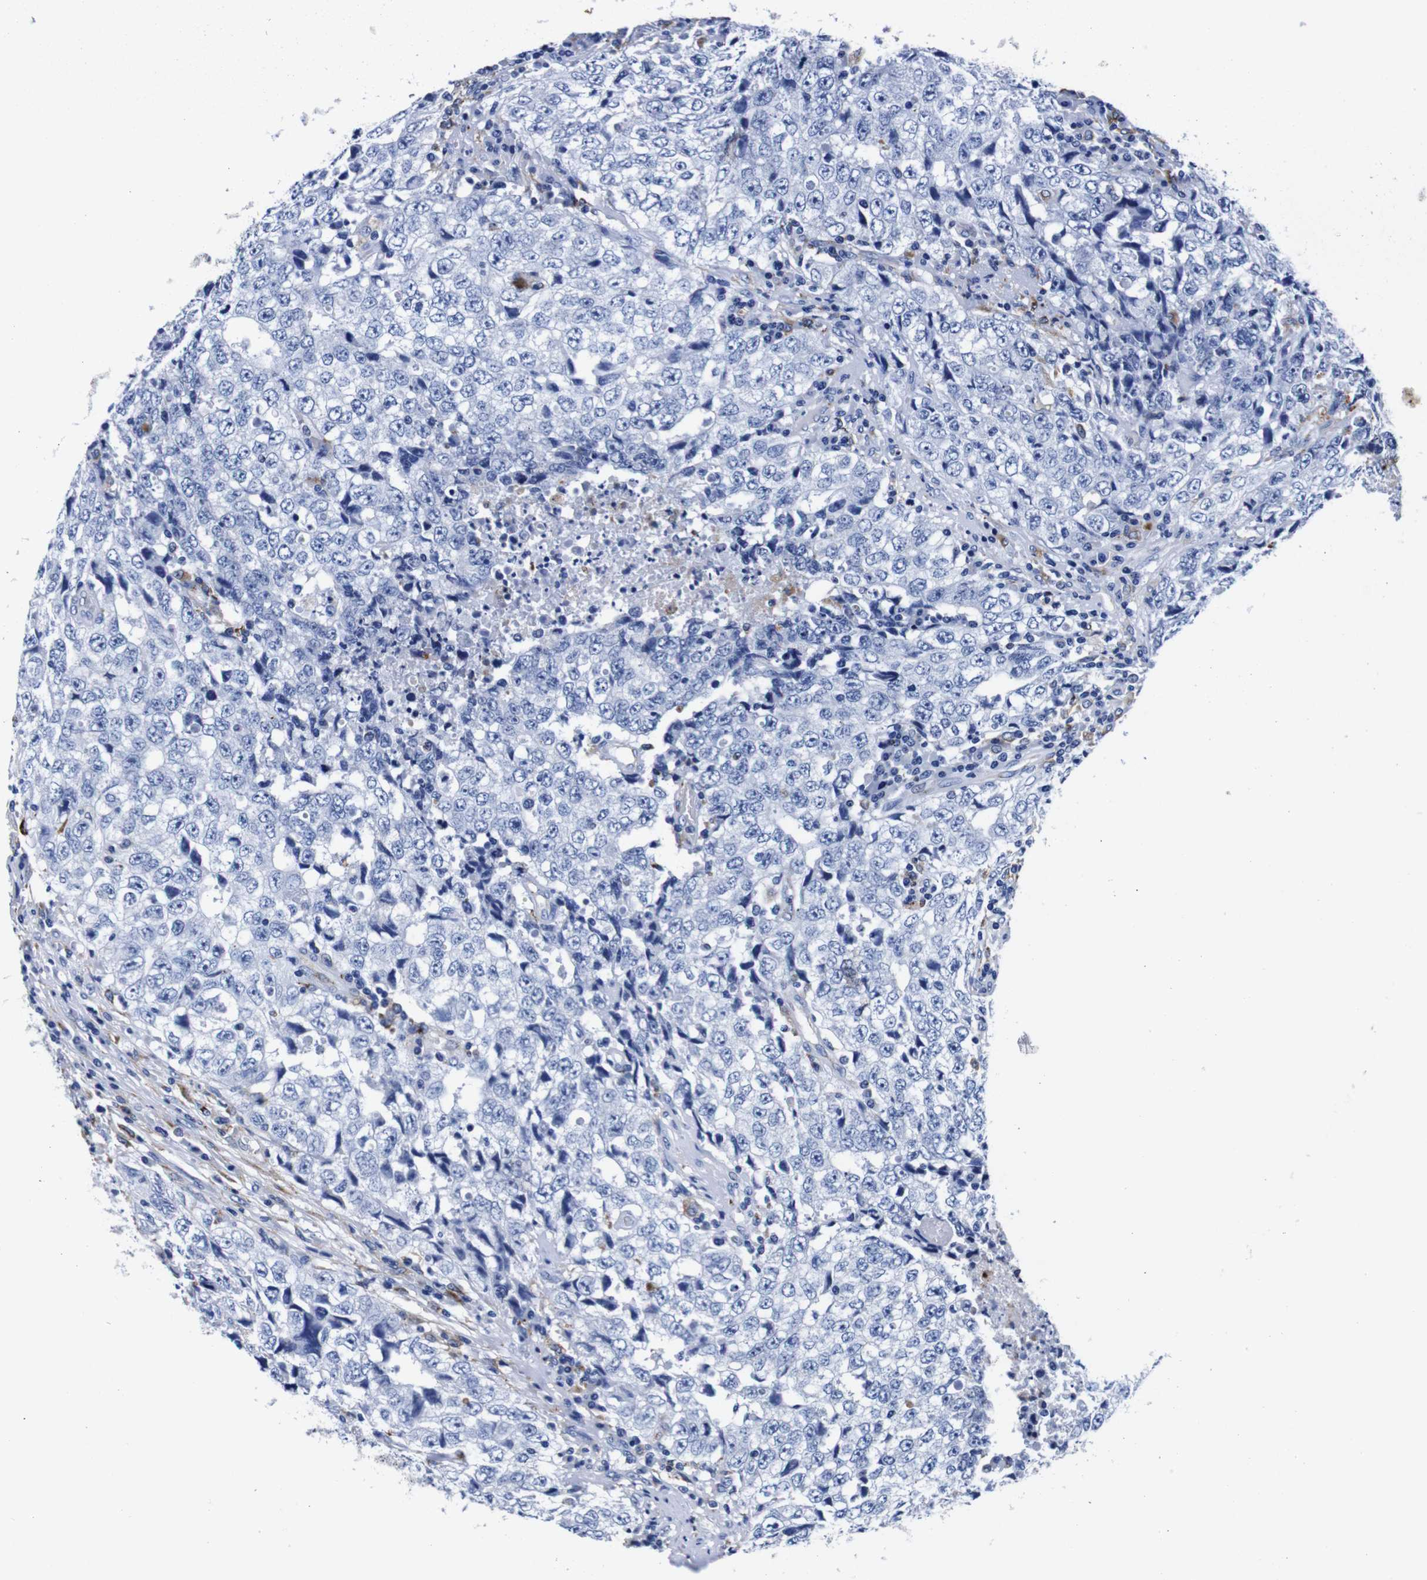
{"staining": {"intensity": "negative", "quantity": "none", "location": "none"}, "tissue": "testis cancer", "cell_type": "Tumor cells", "image_type": "cancer", "snomed": [{"axis": "morphology", "description": "Necrosis, NOS"}, {"axis": "morphology", "description": "Carcinoma, Embryonal, NOS"}, {"axis": "topography", "description": "Testis"}], "caption": "Immunohistochemical staining of testis cancer demonstrates no significant staining in tumor cells. (Brightfield microscopy of DAB (3,3'-diaminobenzidine) immunohistochemistry at high magnification).", "gene": "HLA-DMB", "patient": {"sex": "male", "age": 19}}